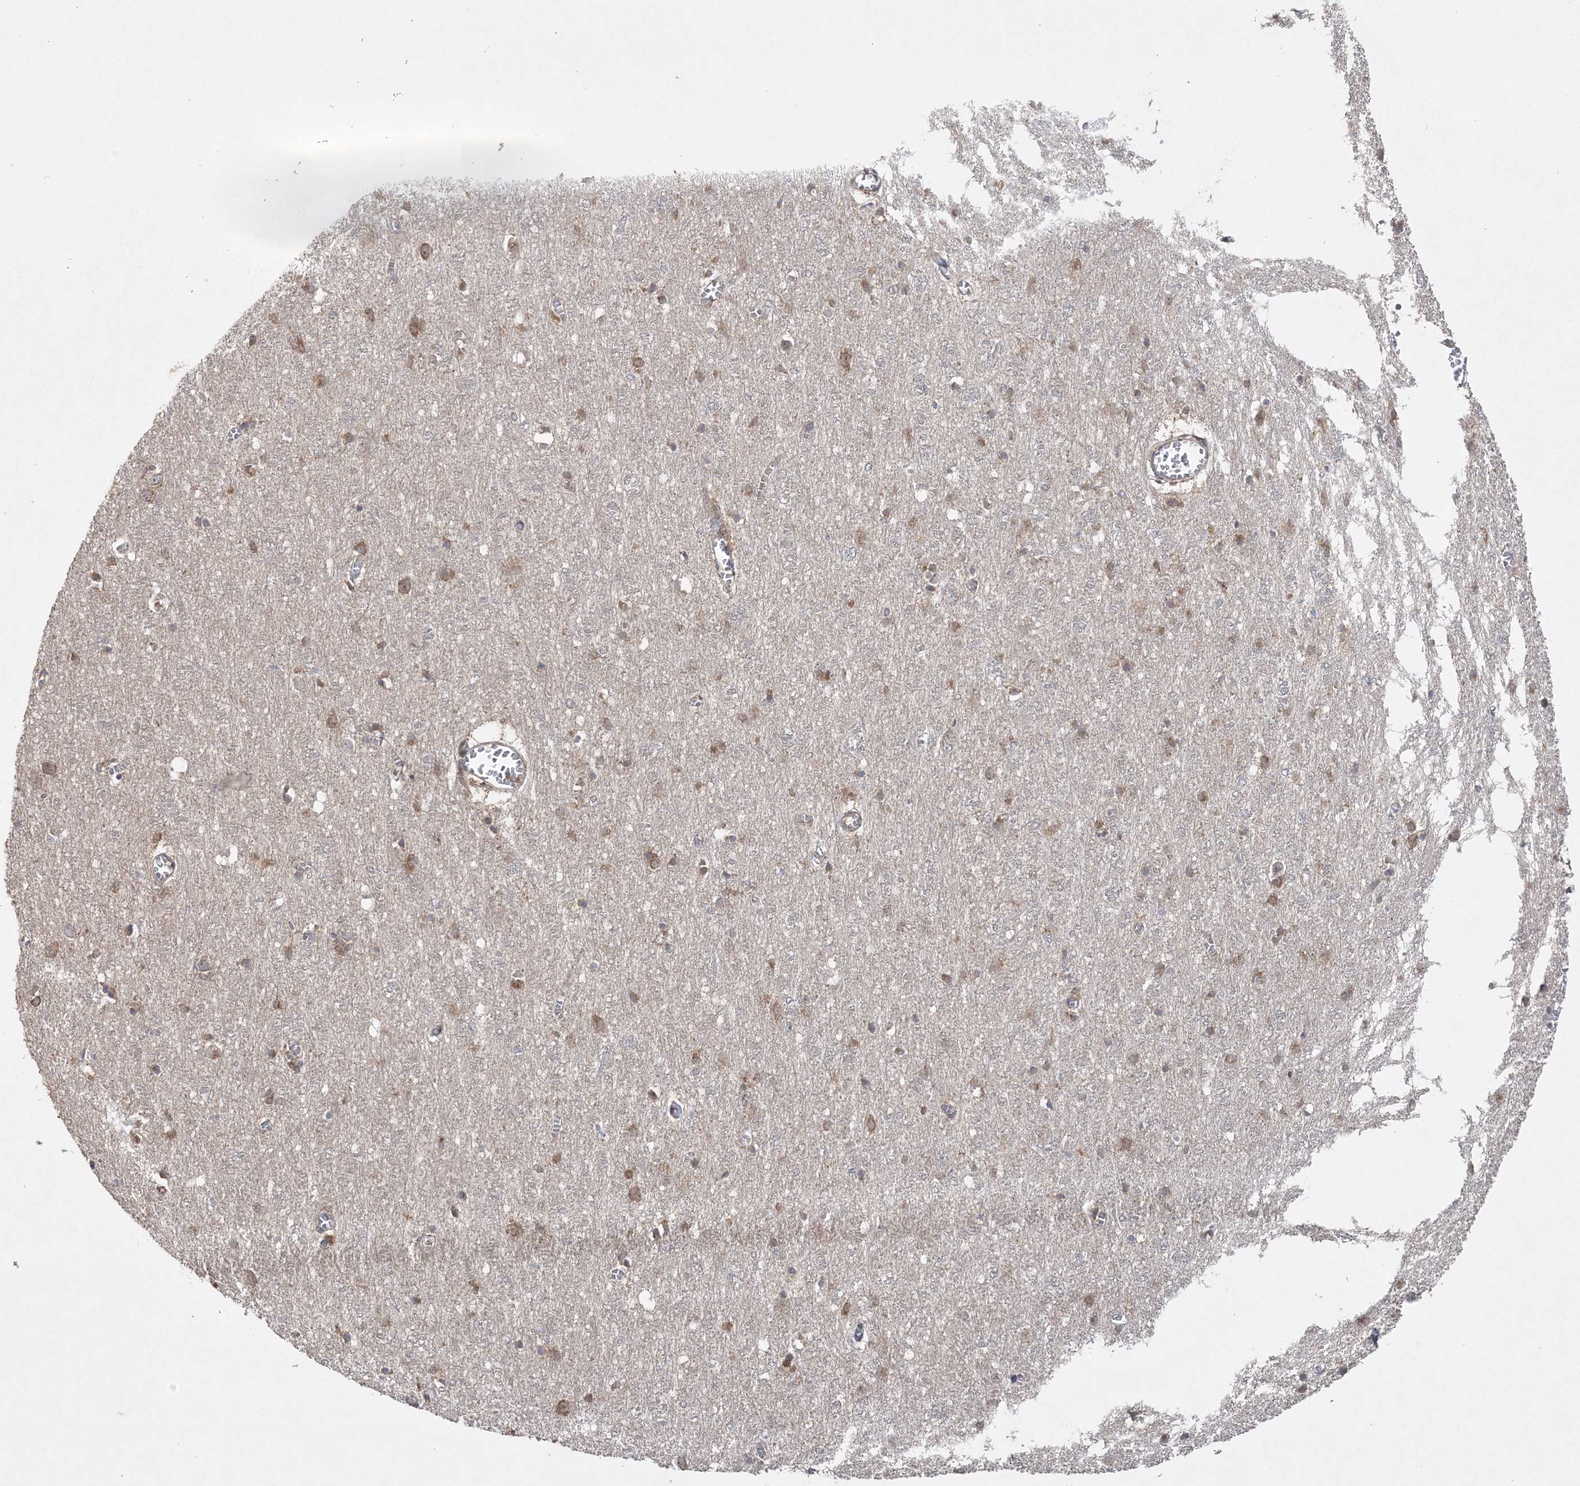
{"staining": {"intensity": "weak", "quantity": ">75%", "location": "cytoplasmic/membranous"}, "tissue": "cerebral cortex", "cell_type": "Endothelial cells", "image_type": "normal", "snomed": [{"axis": "morphology", "description": "Normal tissue, NOS"}, {"axis": "topography", "description": "Cerebral cortex"}], "caption": "IHC of benign cerebral cortex displays low levels of weak cytoplasmic/membranous positivity in about >75% of endothelial cells.", "gene": "ACAP2", "patient": {"sex": "female", "age": 64}}